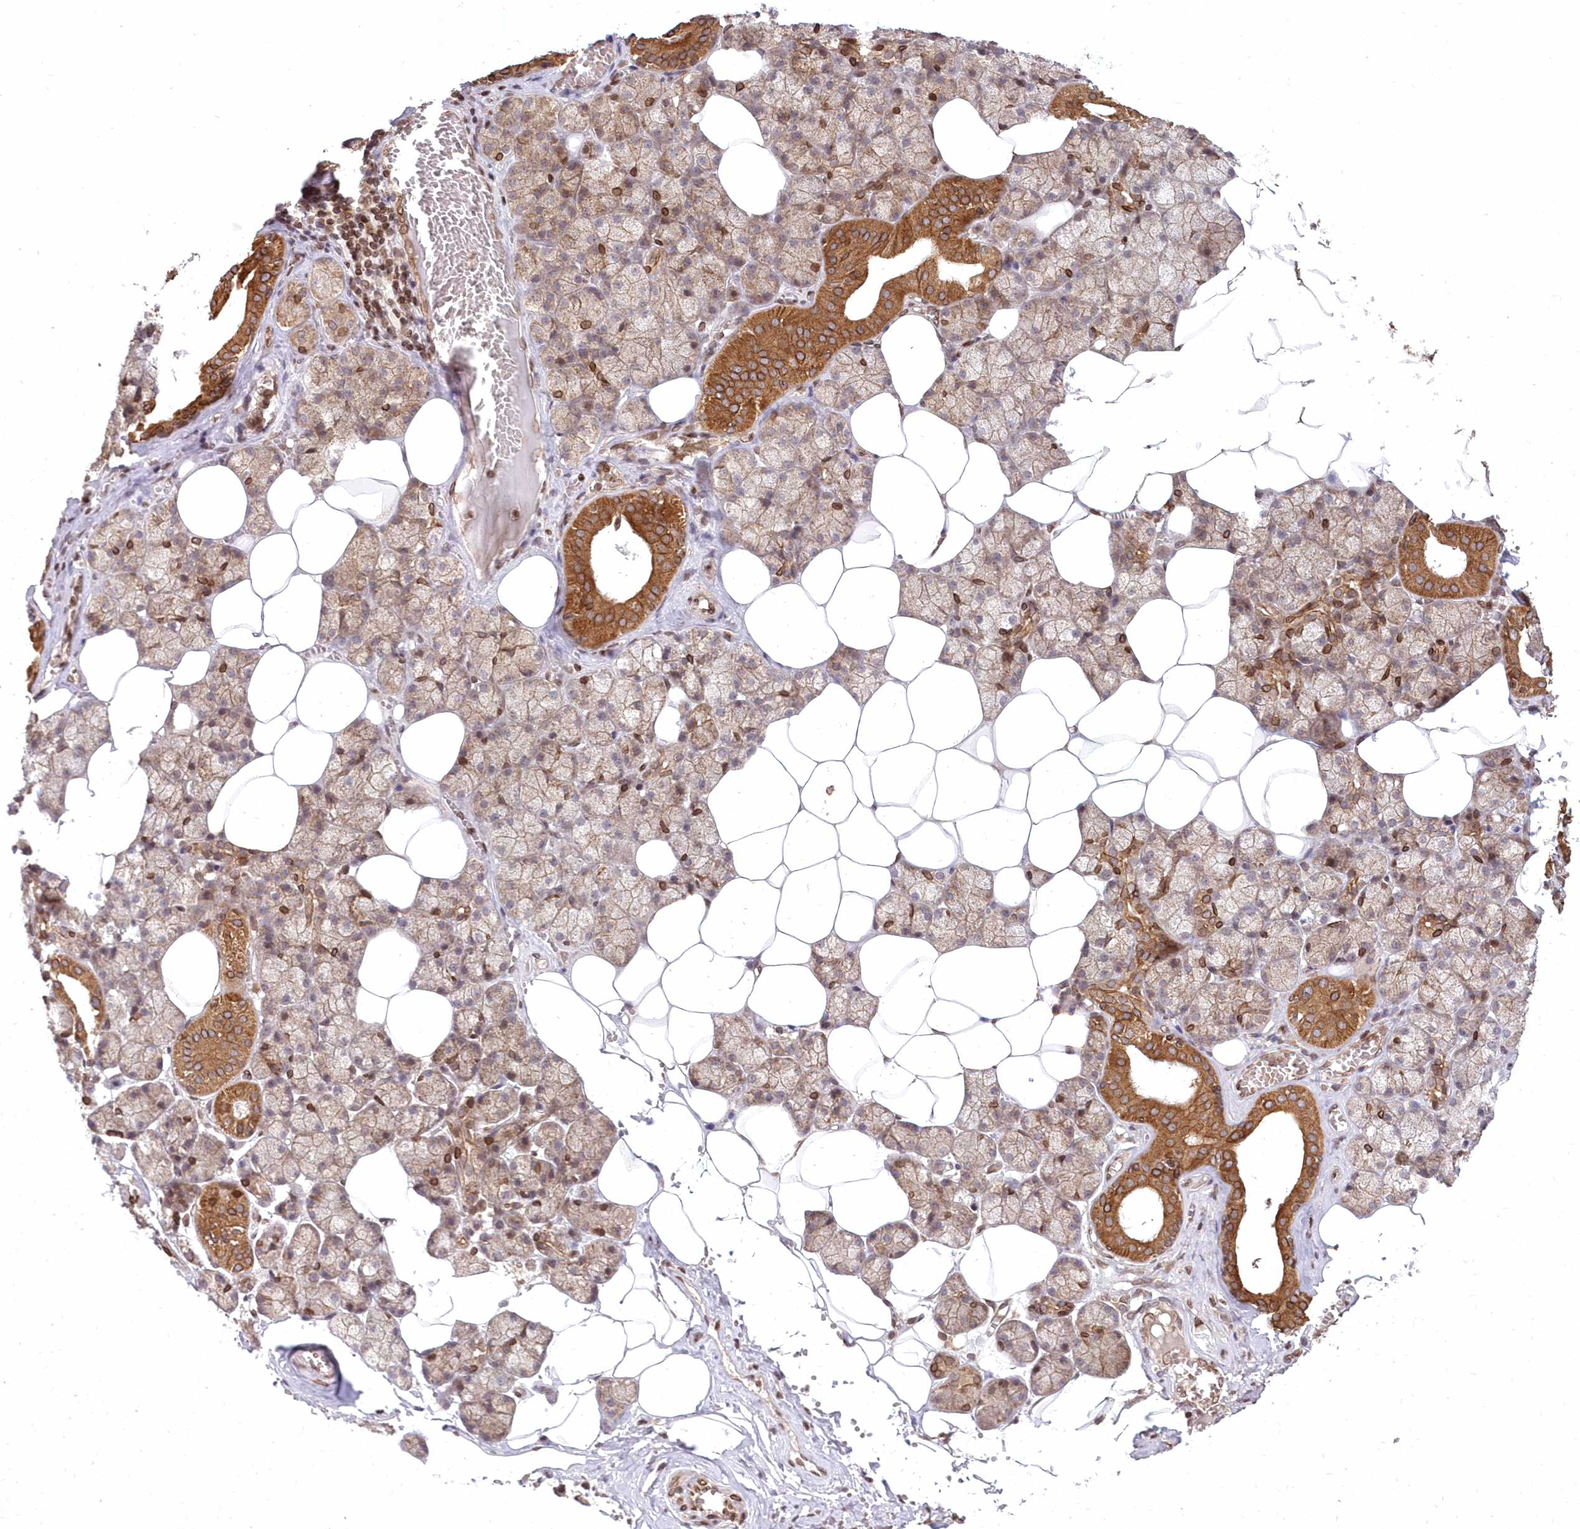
{"staining": {"intensity": "strong", "quantity": "25%-75%", "location": "cytoplasmic/membranous"}, "tissue": "salivary gland", "cell_type": "Glandular cells", "image_type": "normal", "snomed": [{"axis": "morphology", "description": "Normal tissue, NOS"}, {"axis": "topography", "description": "Salivary gland"}], "caption": "Protein positivity by IHC exhibits strong cytoplasmic/membranous positivity in approximately 25%-75% of glandular cells in normal salivary gland. (Stains: DAB in brown, nuclei in blue, Microscopy: brightfield microscopy at high magnification).", "gene": "DNAJC27", "patient": {"sex": "male", "age": 62}}